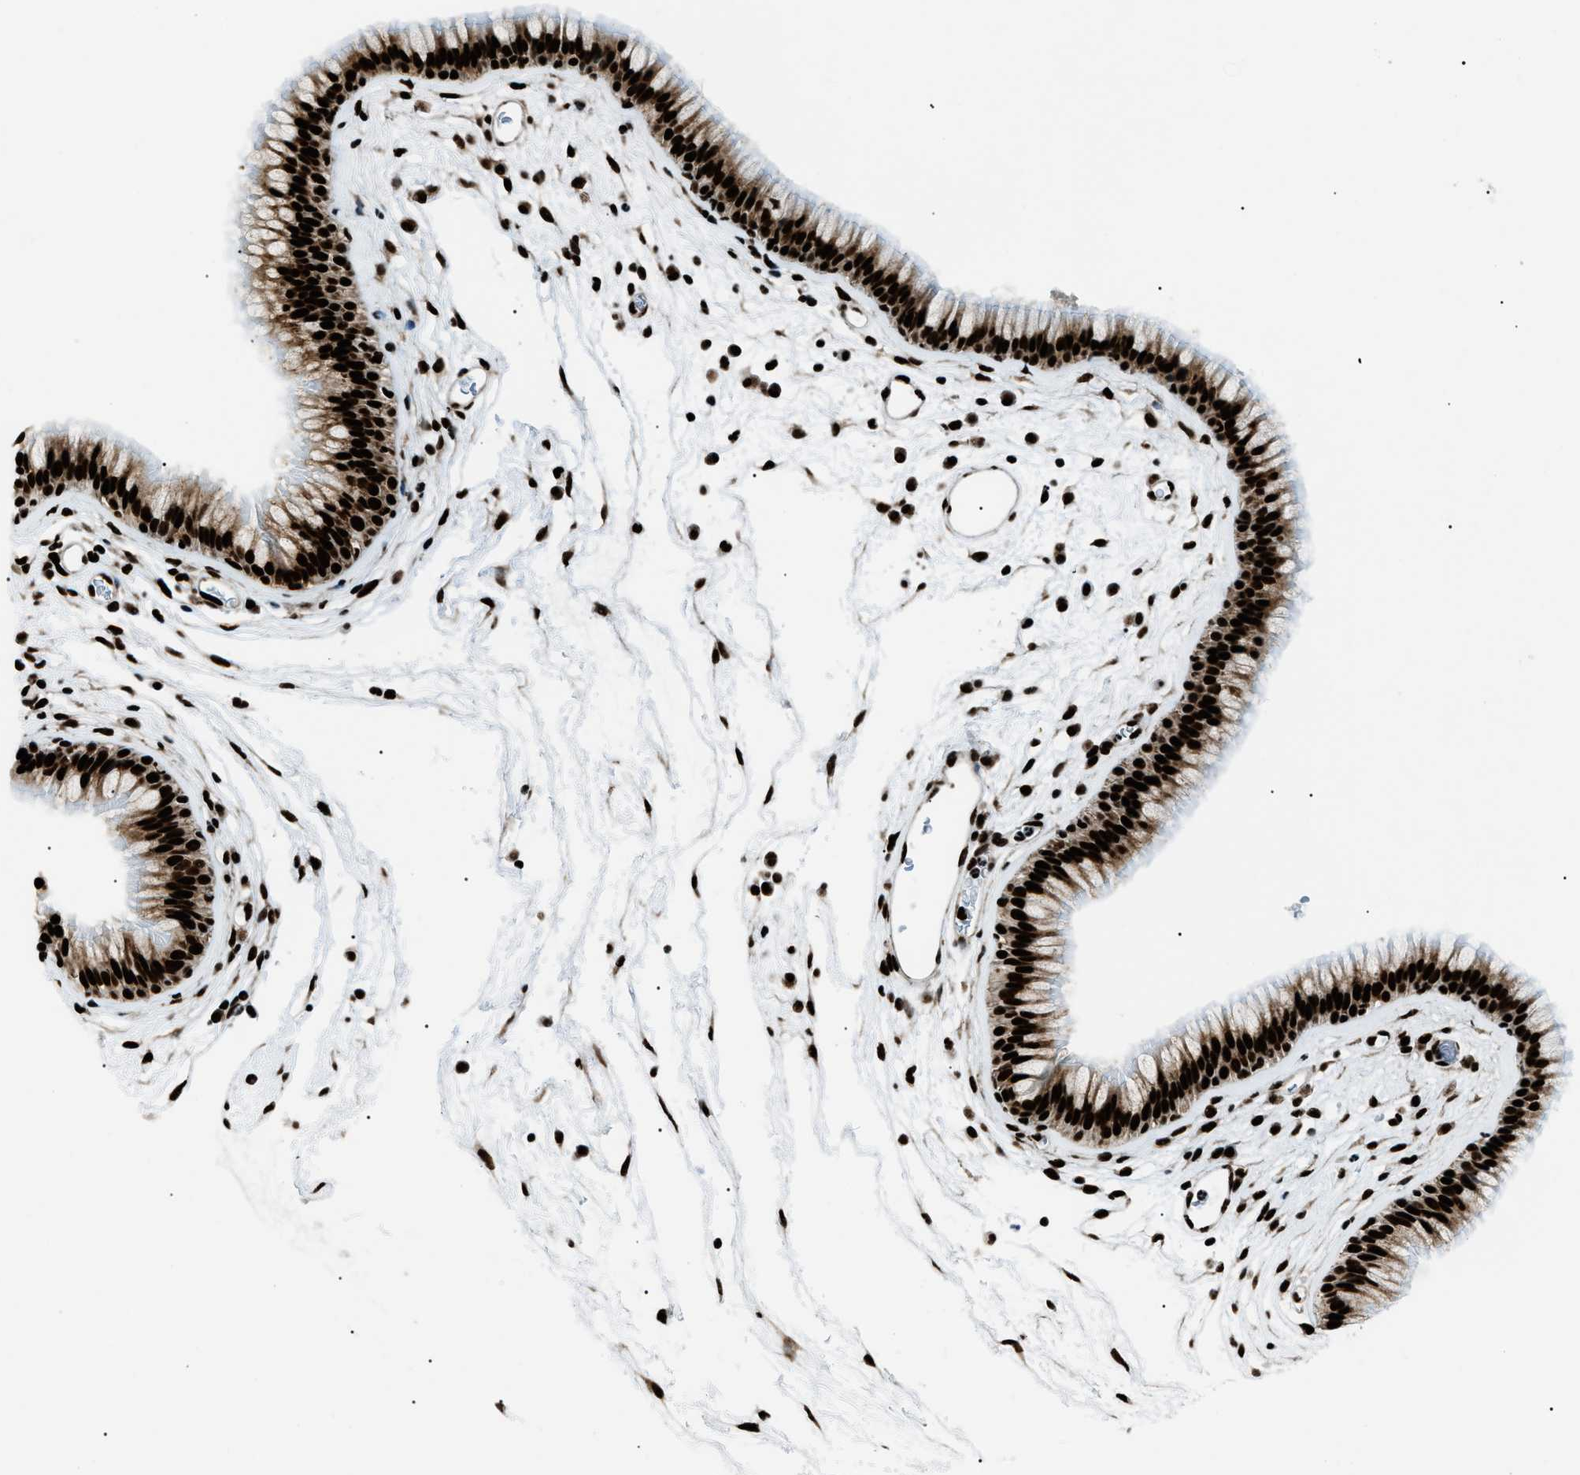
{"staining": {"intensity": "strong", "quantity": ">75%", "location": "nuclear"}, "tissue": "nasopharynx", "cell_type": "Respiratory epithelial cells", "image_type": "normal", "snomed": [{"axis": "morphology", "description": "Normal tissue, NOS"}, {"axis": "morphology", "description": "Inflammation, NOS"}, {"axis": "topography", "description": "Nasopharynx"}], "caption": "Brown immunohistochemical staining in unremarkable nasopharynx exhibits strong nuclear expression in about >75% of respiratory epithelial cells. (Brightfield microscopy of DAB IHC at high magnification).", "gene": "HNRNPK", "patient": {"sex": "male", "age": 48}}